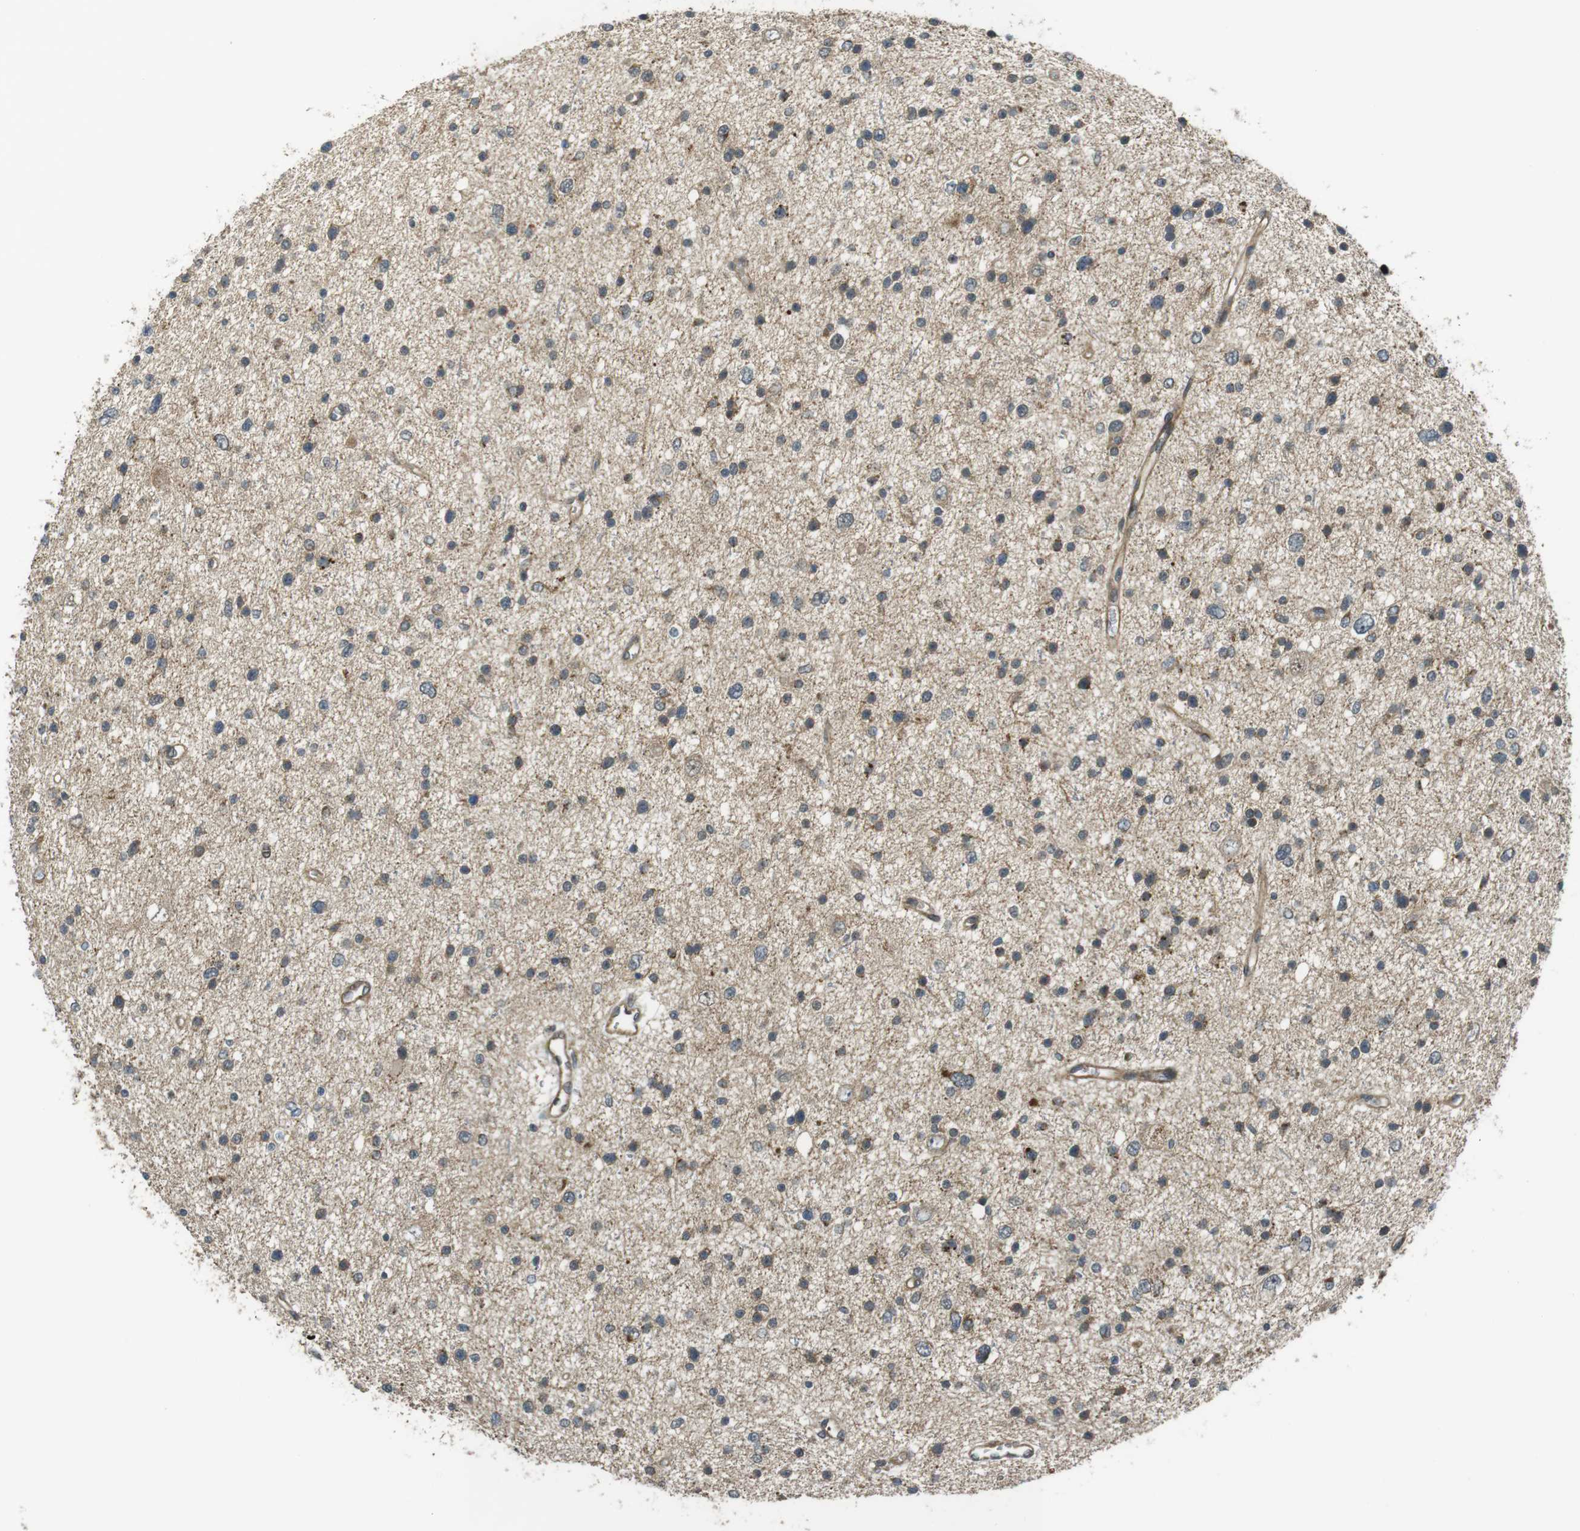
{"staining": {"intensity": "moderate", "quantity": "<25%", "location": "cytoplasmic/membranous"}, "tissue": "glioma", "cell_type": "Tumor cells", "image_type": "cancer", "snomed": [{"axis": "morphology", "description": "Glioma, malignant, Low grade"}, {"axis": "topography", "description": "Brain"}], "caption": "Glioma stained for a protein (brown) reveals moderate cytoplasmic/membranous positive positivity in approximately <25% of tumor cells.", "gene": "IFFO2", "patient": {"sex": "female", "age": 37}}